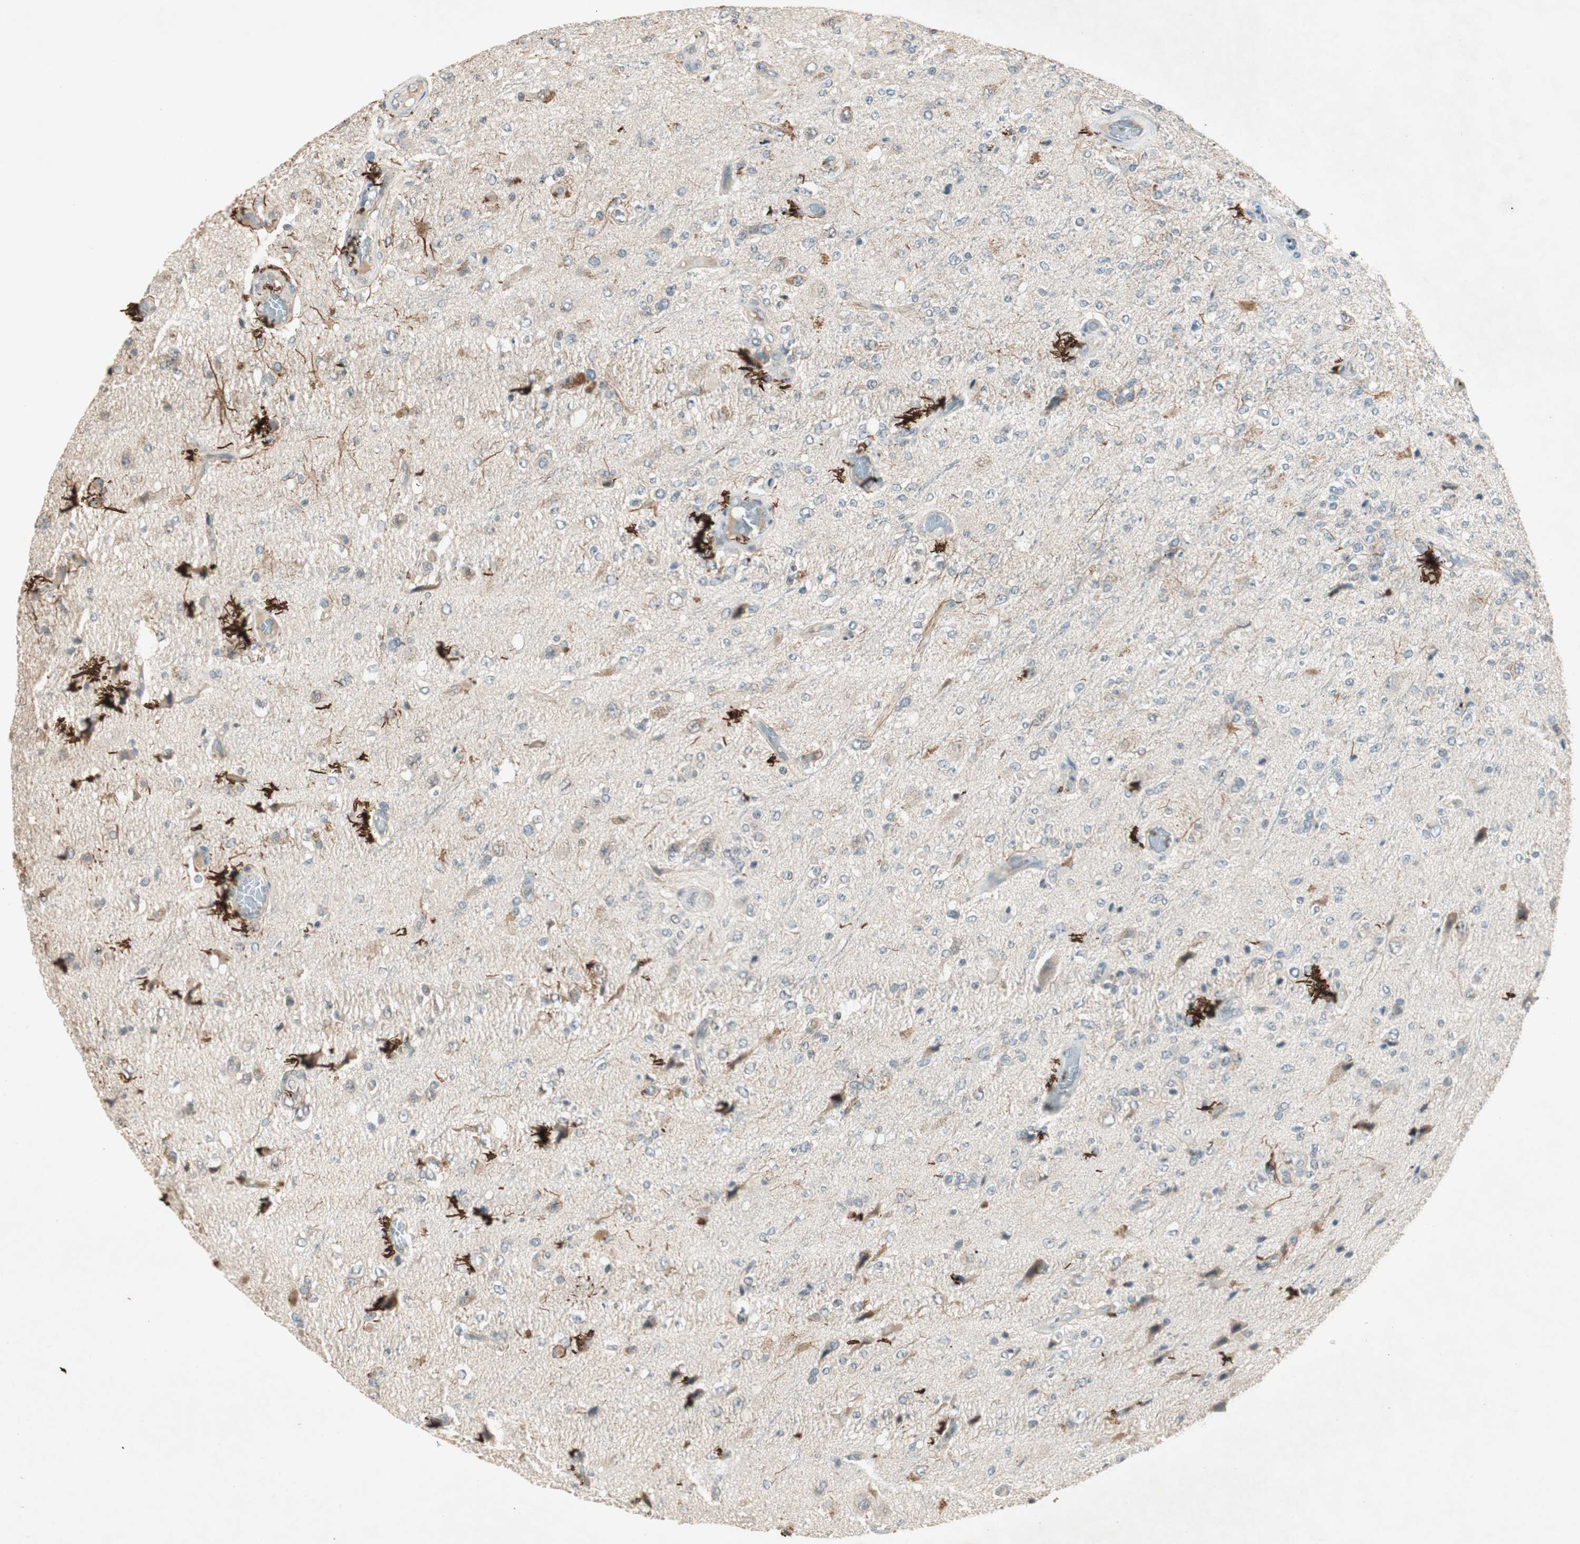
{"staining": {"intensity": "strong", "quantity": "<25%", "location": "cytoplasmic/membranous"}, "tissue": "glioma", "cell_type": "Tumor cells", "image_type": "cancer", "snomed": [{"axis": "morphology", "description": "Normal tissue, NOS"}, {"axis": "morphology", "description": "Glioma, malignant, High grade"}, {"axis": "topography", "description": "Cerebral cortex"}], "caption": "High-power microscopy captured an IHC histopathology image of high-grade glioma (malignant), revealing strong cytoplasmic/membranous expression in approximately <25% of tumor cells.", "gene": "RNGTT", "patient": {"sex": "male", "age": 77}}